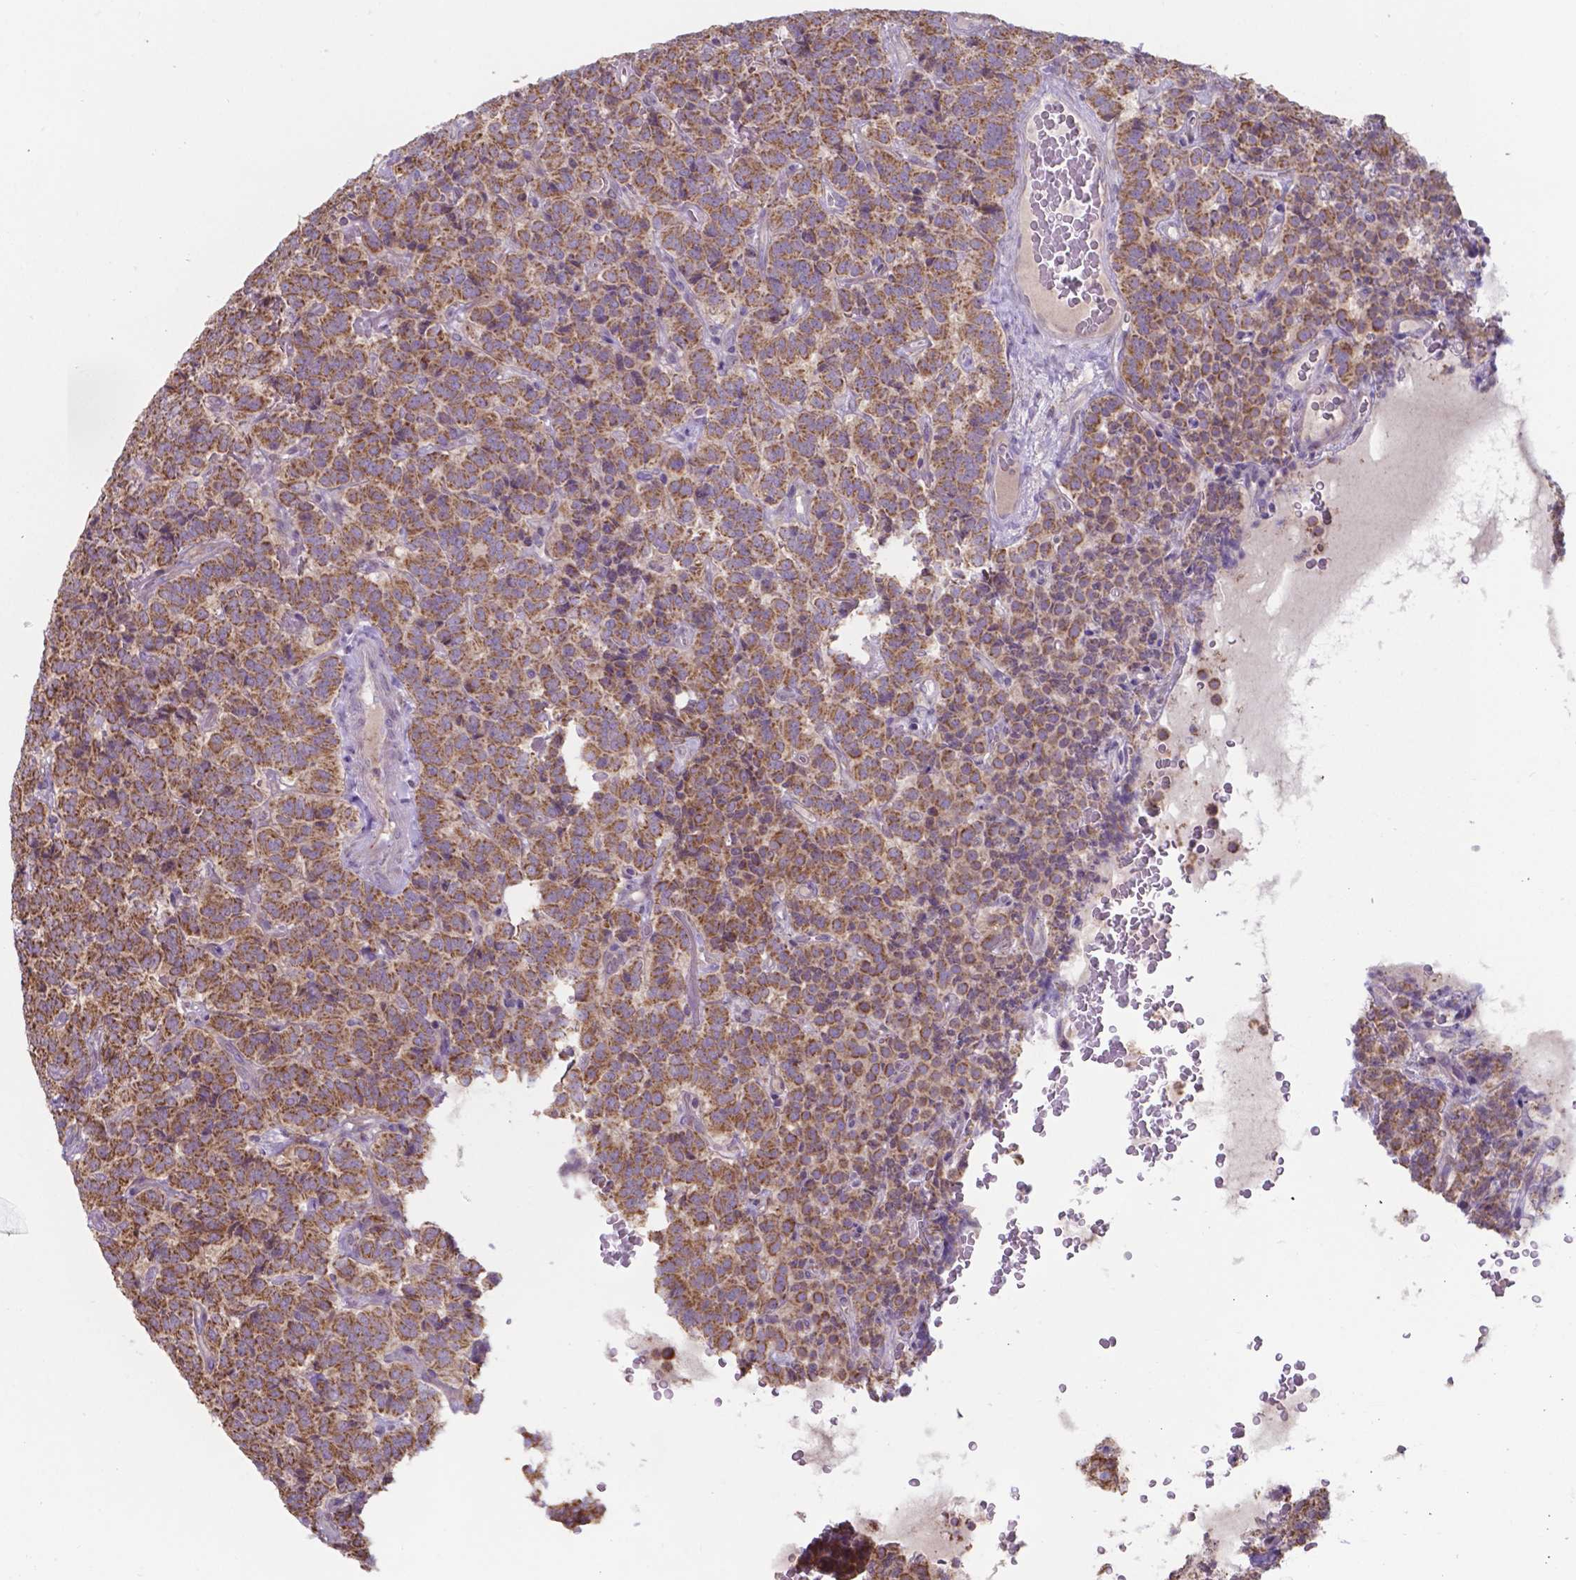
{"staining": {"intensity": "moderate", "quantity": ">75%", "location": "cytoplasmic/membranous"}, "tissue": "carcinoid", "cell_type": "Tumor cells", "image_type": "cancer", "snomed": [{"axis": "morphology", "description": "Carcinoid, malignant, NOS"}, {"axis": "topography", "description": "Pancreas"}], "caption": "Carcinoid stained with a protein marker displays moderate staining in tumor cells.", "gene": "FAM114A1", "patient": {"sex": "male", "age": 36}}